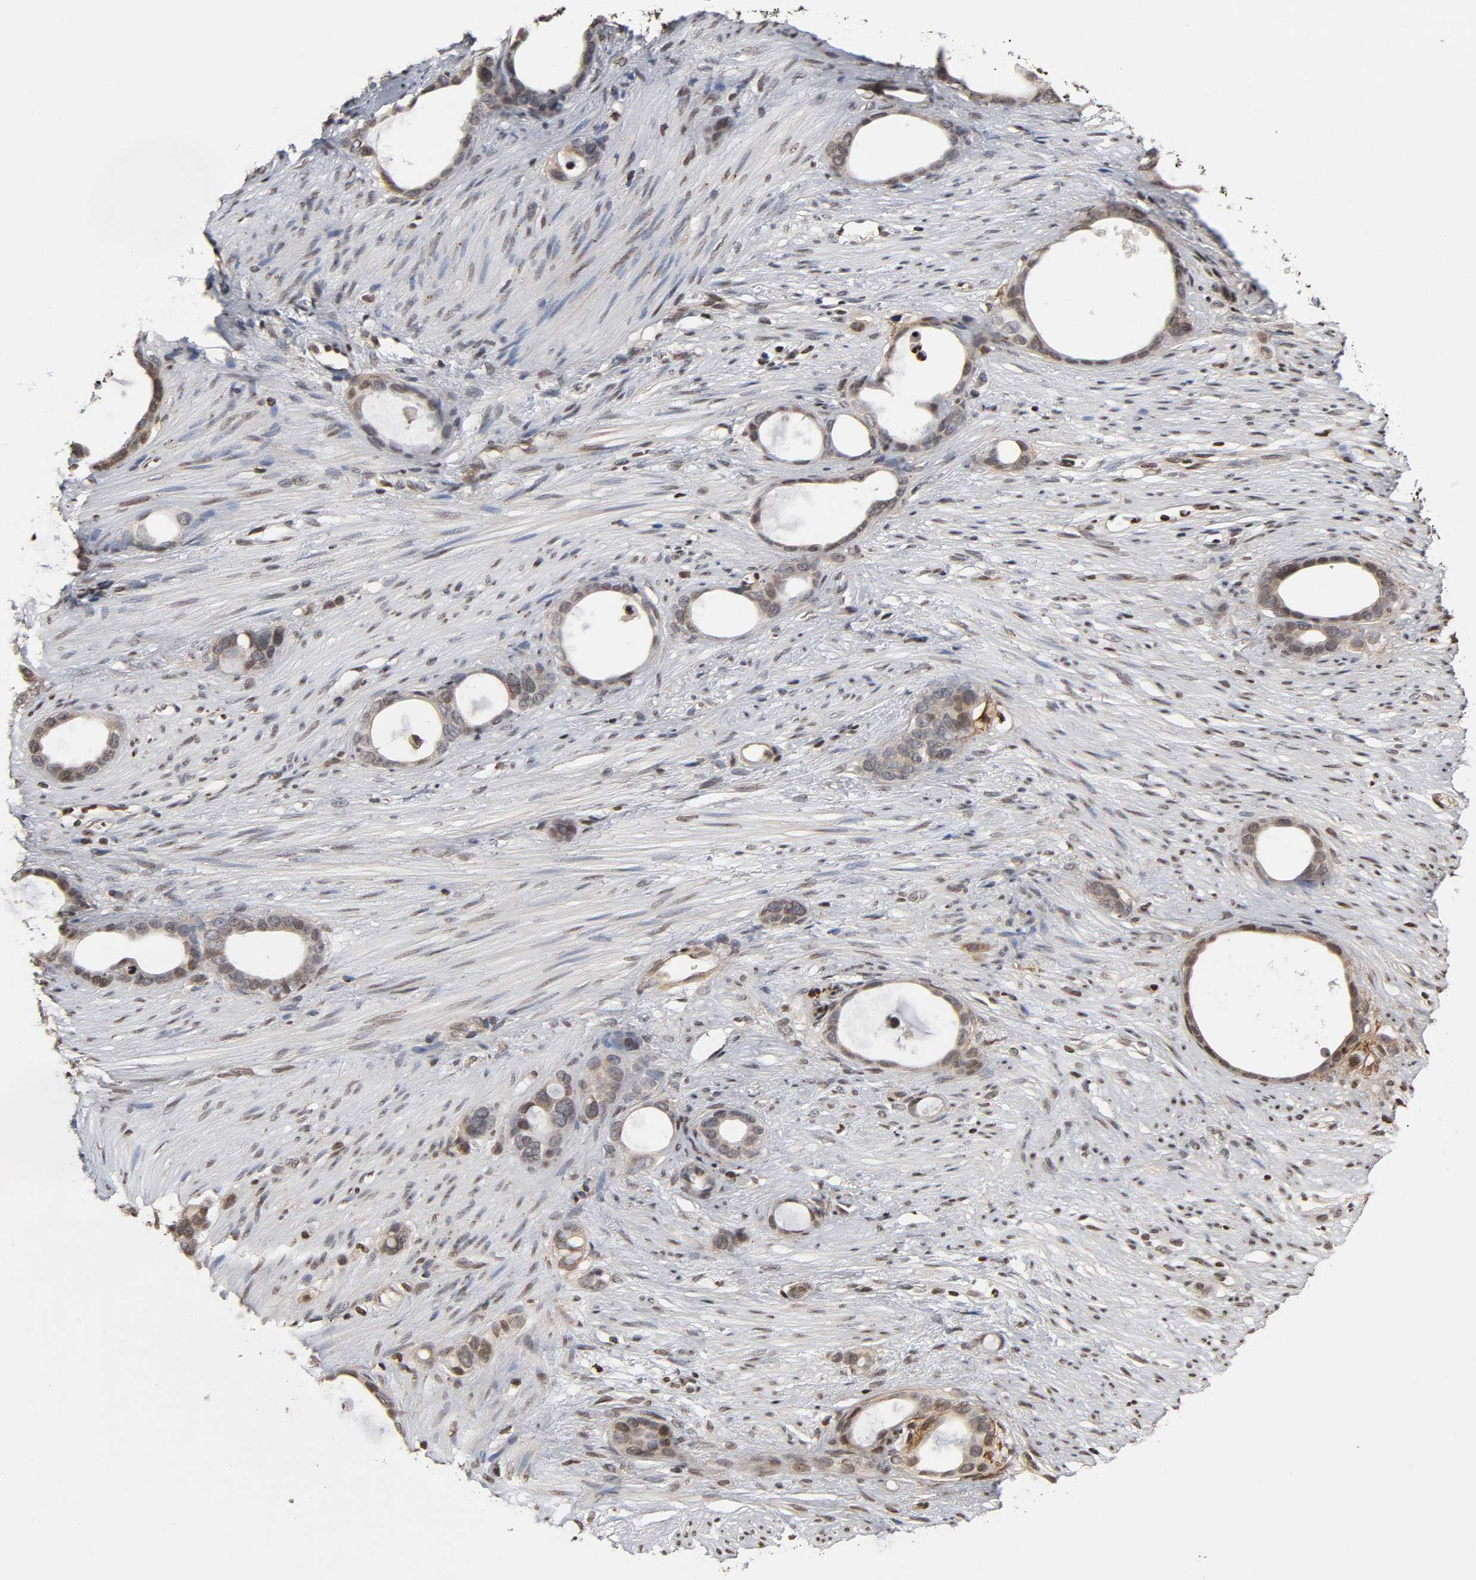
{"staining": {"intensity": "weak", "quantity": "25%-75%", "location": "cytoplasmic/membranous"}, "tissue": "stomach cancer", "cell_type": "Tumor cells", "image_type": "cancer", "snomed": [{"axis": "morphology", "description": "Adenocarcinoma, NOS"}, {"axis": "topography", "description": "Stomach"}], "caption": "Stomach cancer was stained to show a protein in brown. There is low levels of weak cytoplasmic/membranous staining in approximately 25%-75% of tumor cells.", "gene": "ITGAV", "patient": {"sex": "female", "age": 75}}